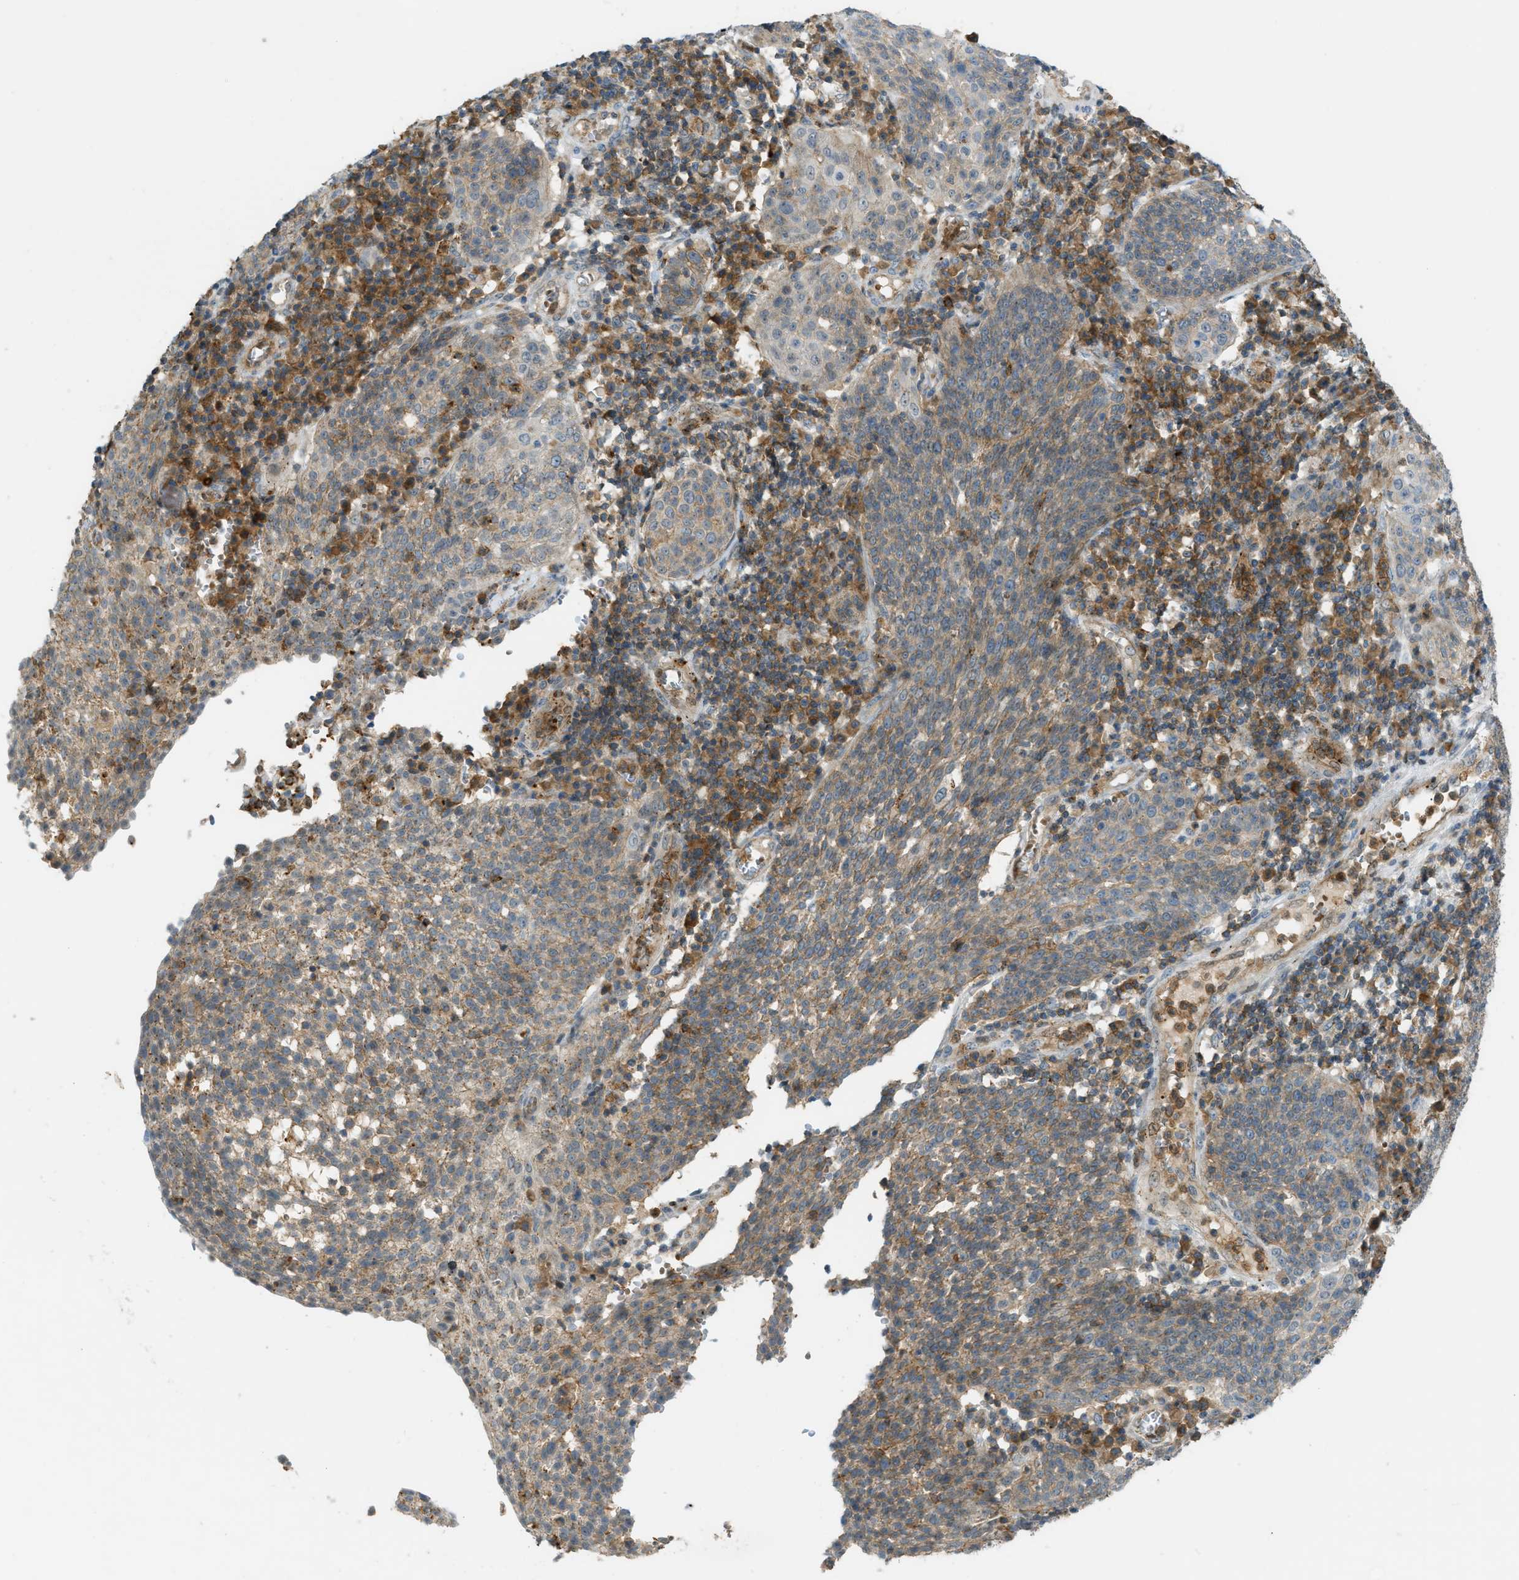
{"staining": {"intensity": "moderate", "quantity": ">75%", "location": "cytoplasmic/membranous"}, "tissue": "cervical cancer", "cell_type": "Tumor cells", "image_type": "cancer", "snomed": [{"axis": "morphology", "description": "Squamous cell carcinoma, NOS"}, {"axis": "topography", "description": "Cervix"}], "caption": "Immunohistochemistry (IHC) histopathology image of neoplastic tissue: cervical cancer stained using IHC shows medium levels of moderate protein expression localized specifically in the cytoplasmic/membranous of tumor cells, appearing as a cytoplasmic/membranous brown color.", "gene": "GRK6", "patient": {"sex": "female", "age": 34}}